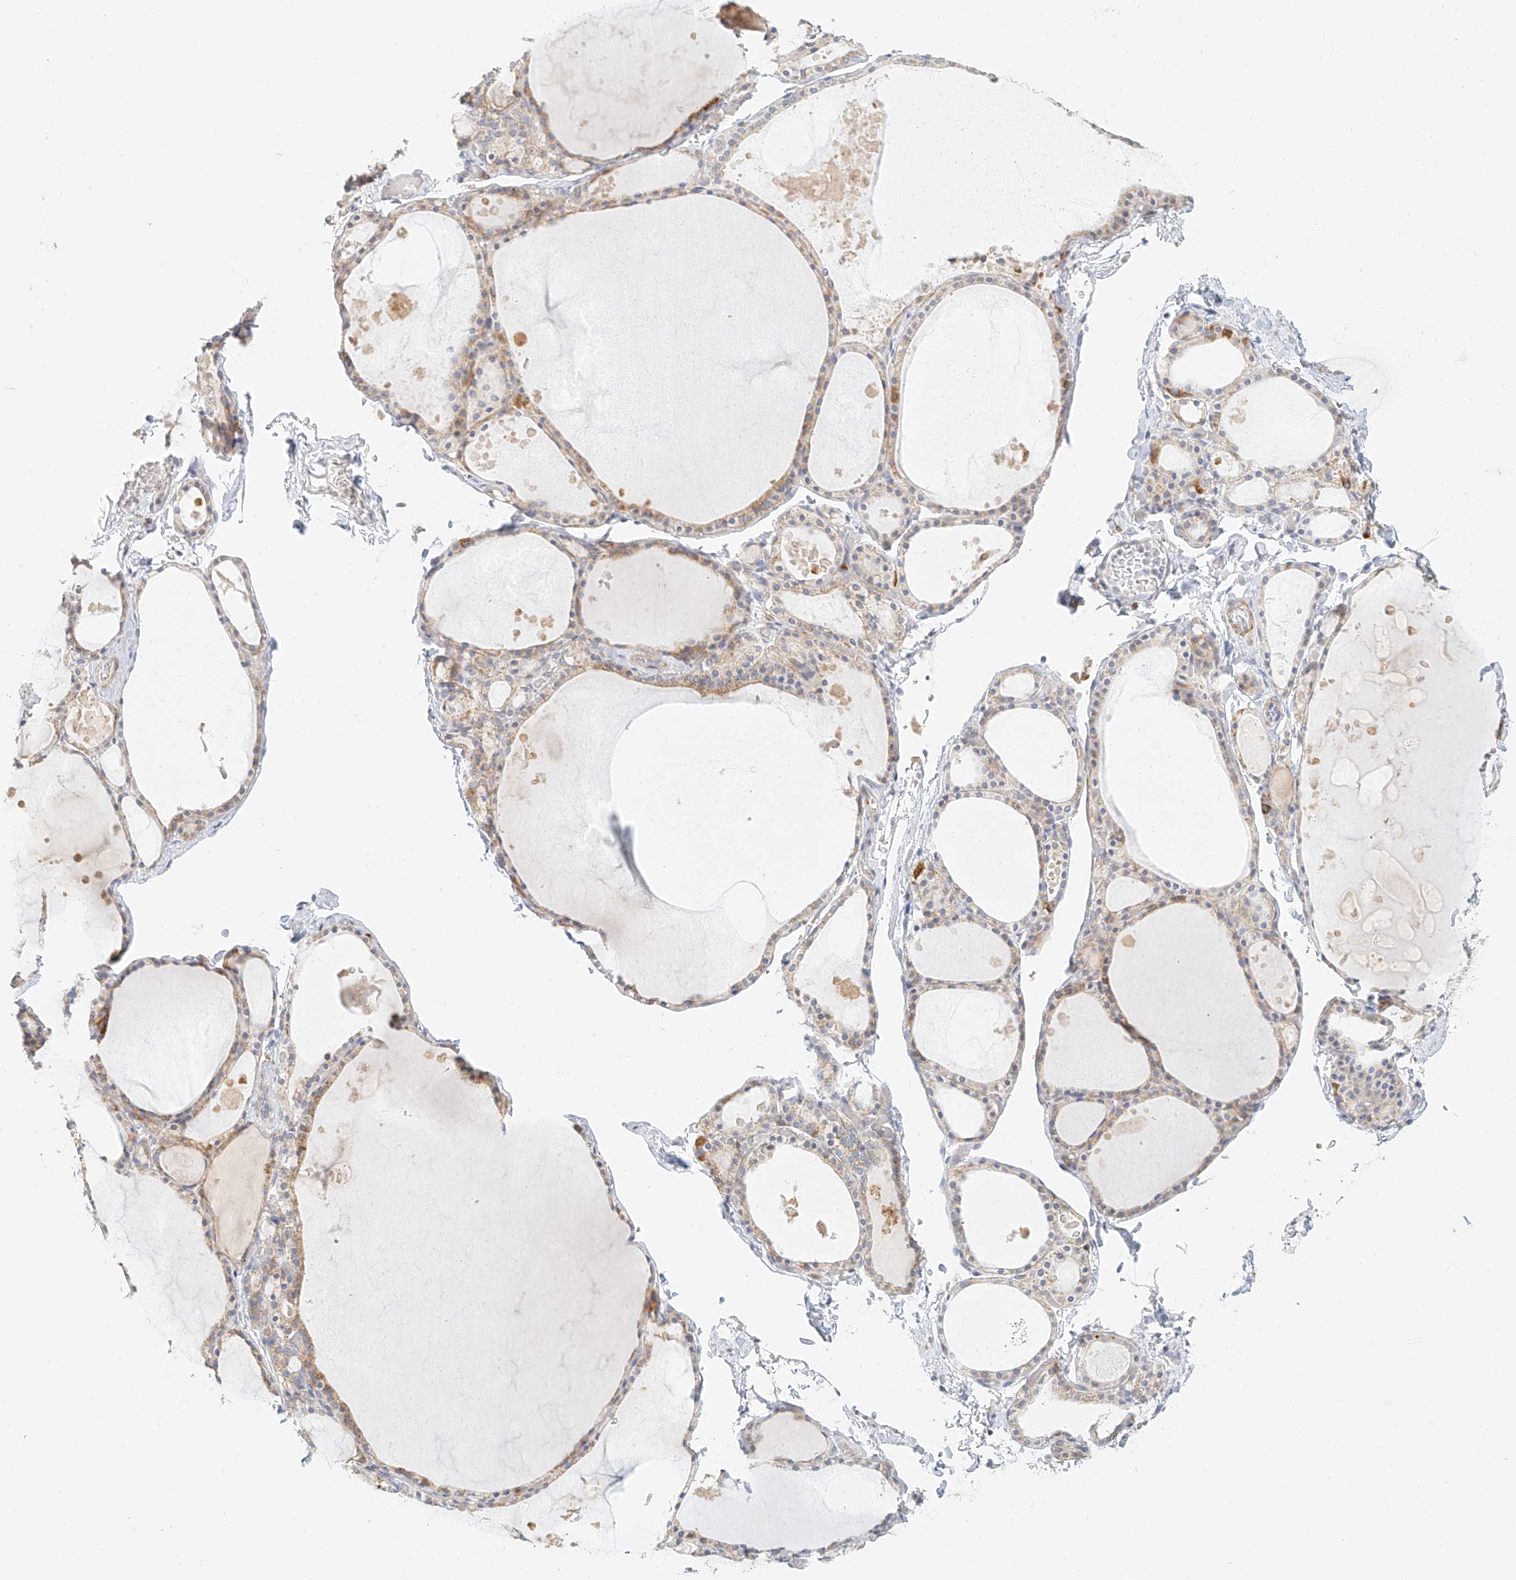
{"staining": {"intensity": "moderate", "quantity": ">75%", "location": "cytoplasmic/membranous"}, "tissue": "thyroid gland", "cell_type": "Glandular cells", "image_type": "normal", "snomed": [{"axis": "morphology", "description": "Normal tissue, NOS"}, {"axis": "topography", "description": "Thyroid gland"}], "caption": "Immunohistochemical staining of benign human thyroid gland reveals >75% levels of moderate cytoplasmic/membranous protein staining in about >75% of glandular cells.", "gene": "CXorf58", "patient": {"sex": "male", "age": 56}}